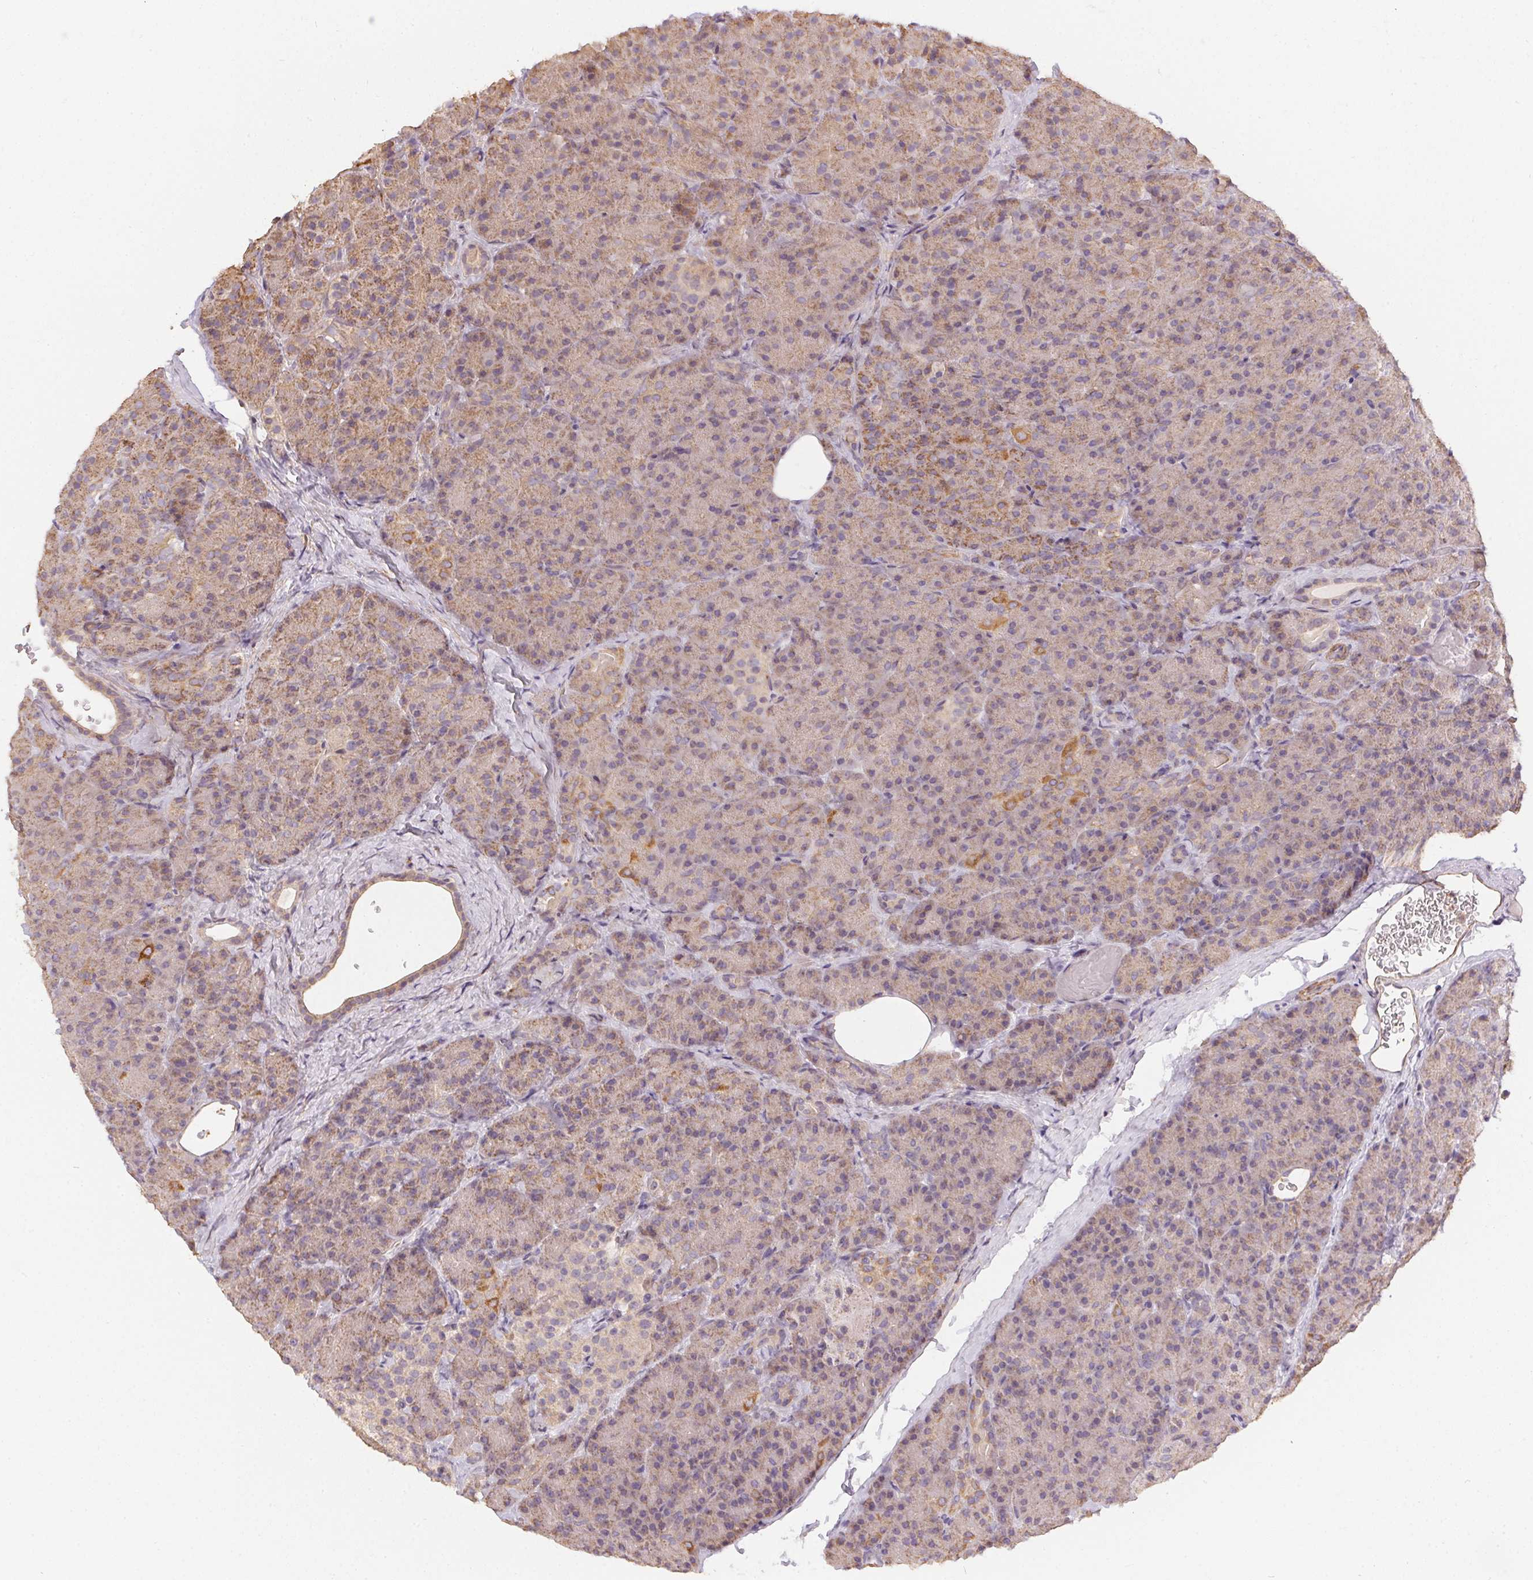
{"staining": {"intensity": "moderate", "quantity": "<25%", "location": "cytoplasmic/membranous"}, "tissue": "pancreas", "cell_type": "Exocrine glandular cells", "image_type": "normal", "snomed": [{"axis": "morphology", "description": "Normal tissue, NOS"}, {"axis": "topography", "description": "Pancreas"}], "caption": "Pancreas stained with a brown dye displays moderate cytoplasmic/membranous positive positivity in approximately <25% of exocrine glandular cells.", "gene": "REV3L", "patient": {"sex": "male", "age": 57}}